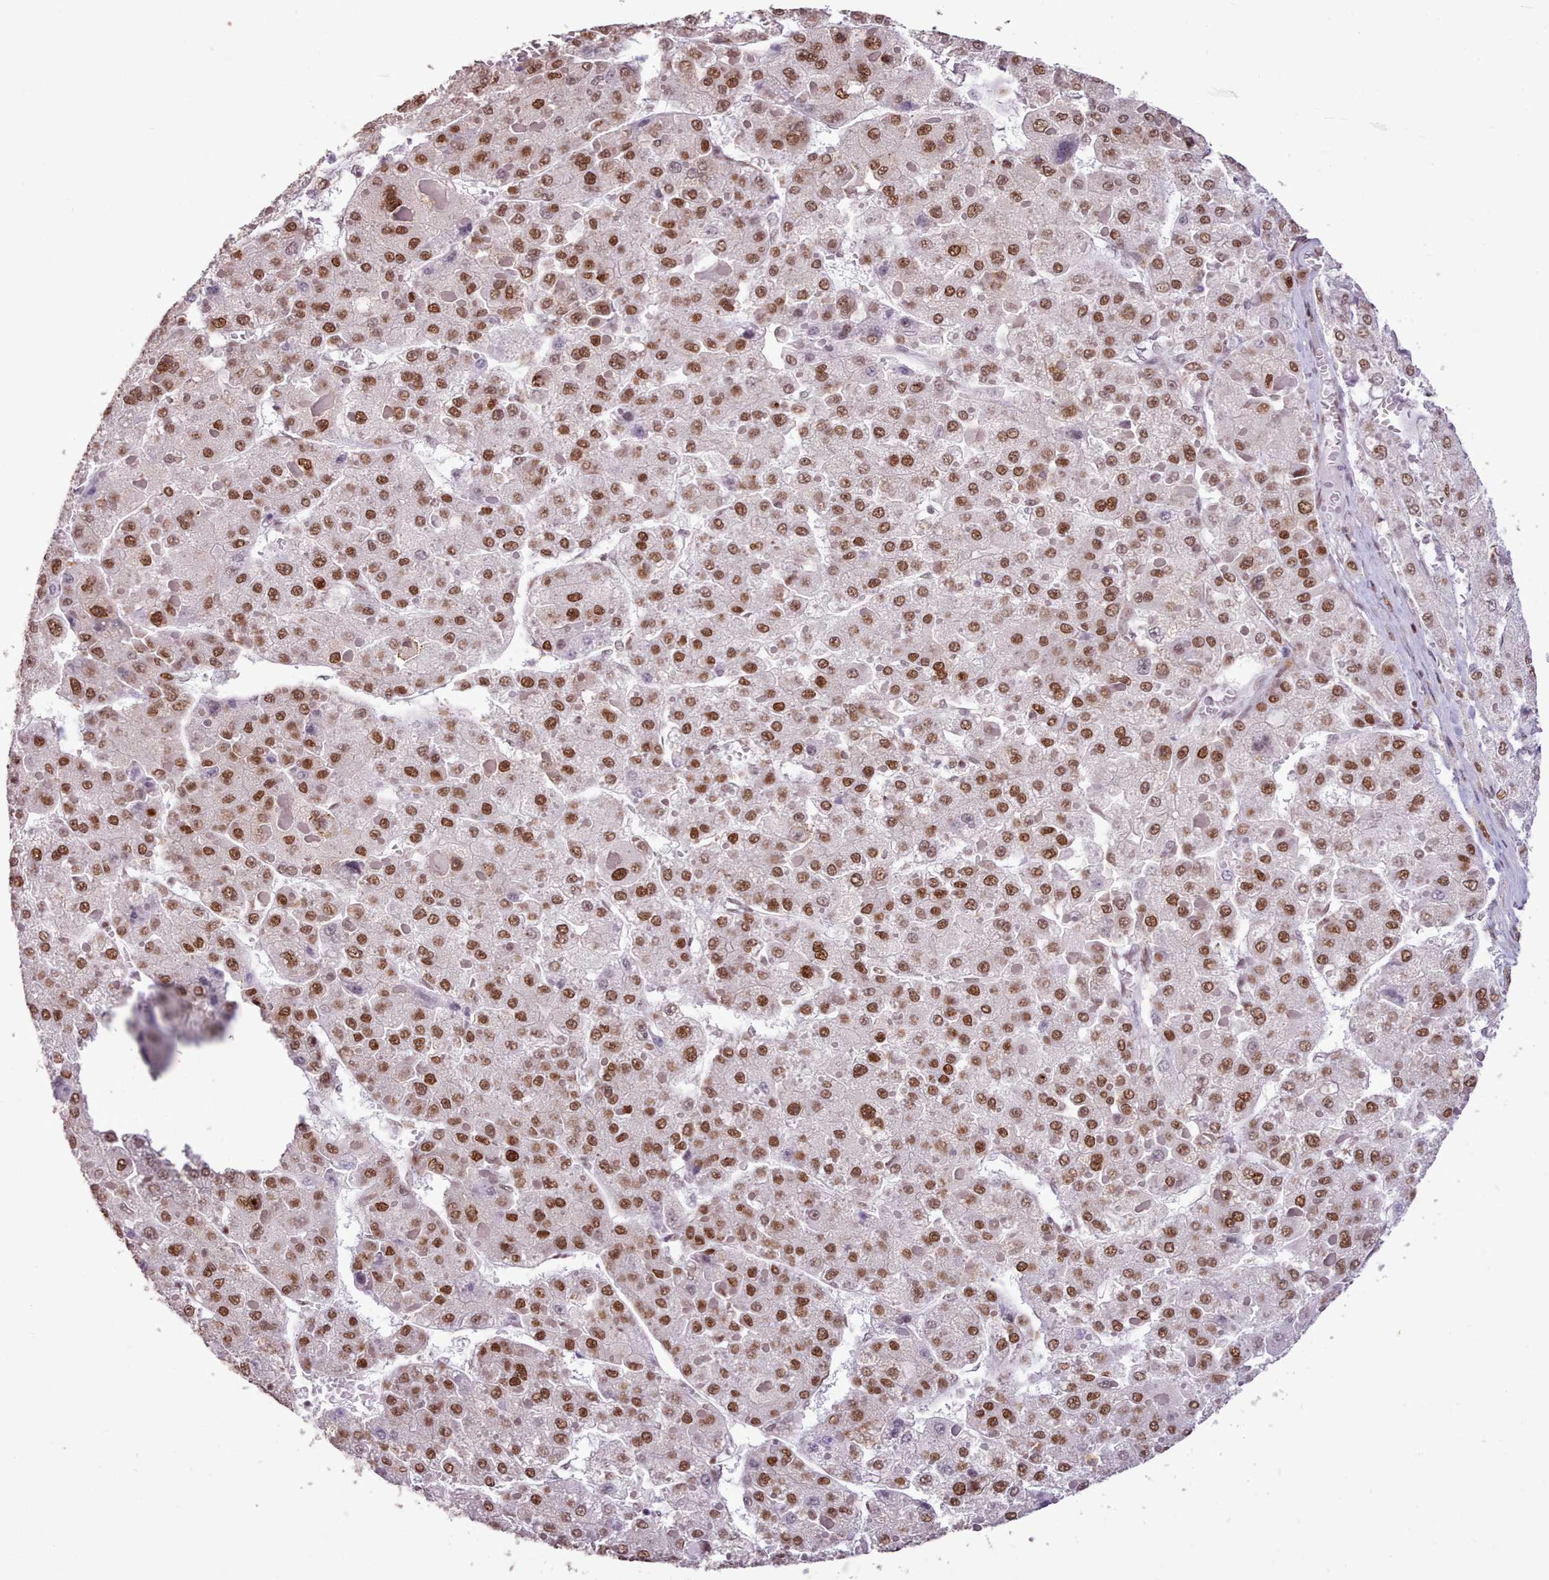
{"staining": {"intensity": "moderate", "quantity": ">75%", "location": "nuclear"}, "tissue": "liver cancer", "cell_type": "Tumor cells", "image_type": "cancer", "snomed": [{"axis": "morphology", "description": "Carcinoma, Hepatocellular, NOS"}, {"axis": "topography", "description": "Liver"}], "caption": "A medium amount of moderate nuclear expression is identified in about >75% of tumor cells in liver cancer tissue. Nuclei are stained in blue.", "gene": "TAF15", "patient": {"sex": "female", "age": 73}}